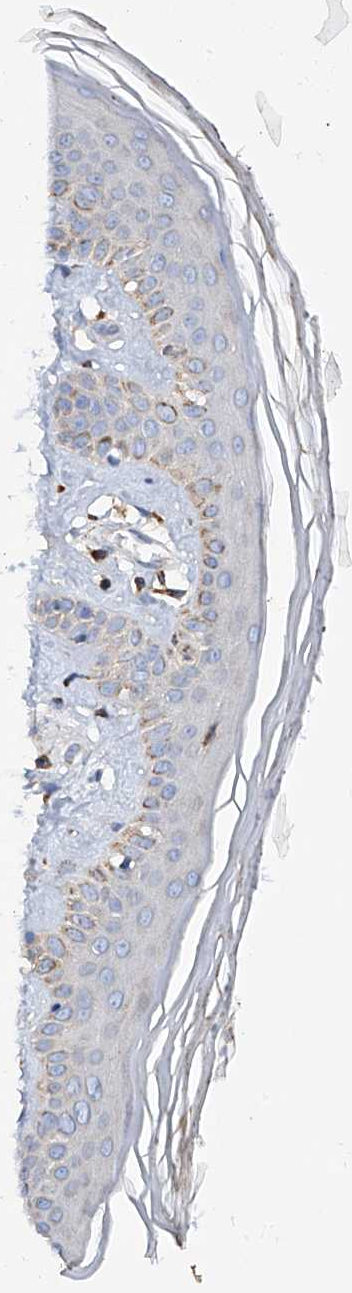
{"staining": {"intensity": "moderate", "quantity": "25%-75%", "location": "cytoplasmic/membranous"}, "tissue": "skin", "cell_type": "Fibroblasts", "image_type": "normal", "snomed": [{"axis": "morphology", "description": "Normal tissue, NOS"}, {"axis": "topography", "description": "Skin"}], "caption": "High-power microscopy captured an immunohistochemistry photomicrograph of benign skin, revealing moderate cytoplasmic/membranous expression in about 25%-75% of fibroblasts.", "gene": "CPNE5", "patient": {"sex": "female", "age": 64}}